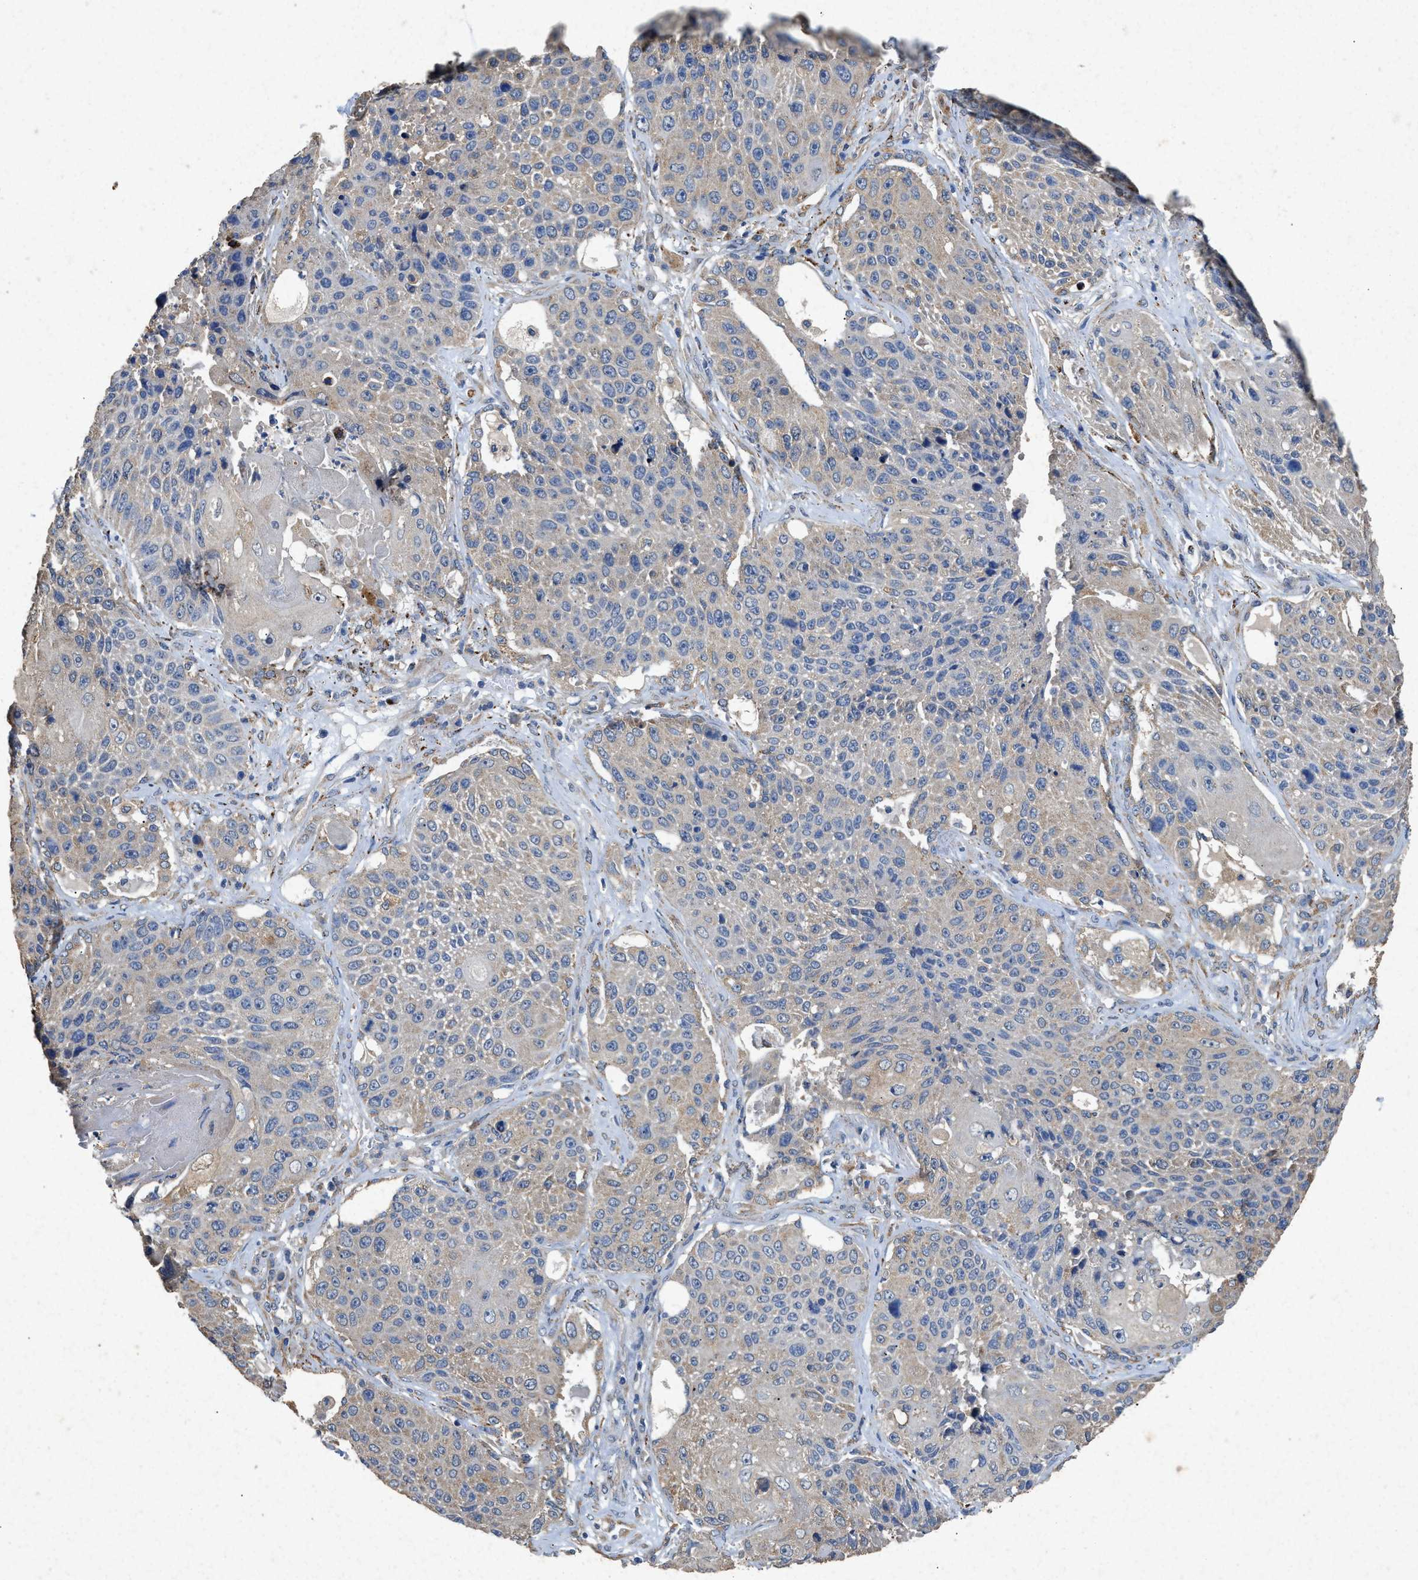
{"staining": {"intensity": "moderate", "quantity": "<25%", "location": "cytoplasmic/membranous"}, "tissue": "lung cancer", "cell_type": "Tumor cells", "image_type": "cancer", "snomed": [{"axis": "morphology", "description": "Squamous cell carcinoma, NOS"}, {"axis": "topography", "description": "Lung"}], "caption": "Protein expression analysis of human lung squamous cell carcinoma reveals moderate cytoplasmic/membranous positivity in about <25% of tumor cells.", "gene": "CDK15", "patient": {"sex": "male", "age": 61}}